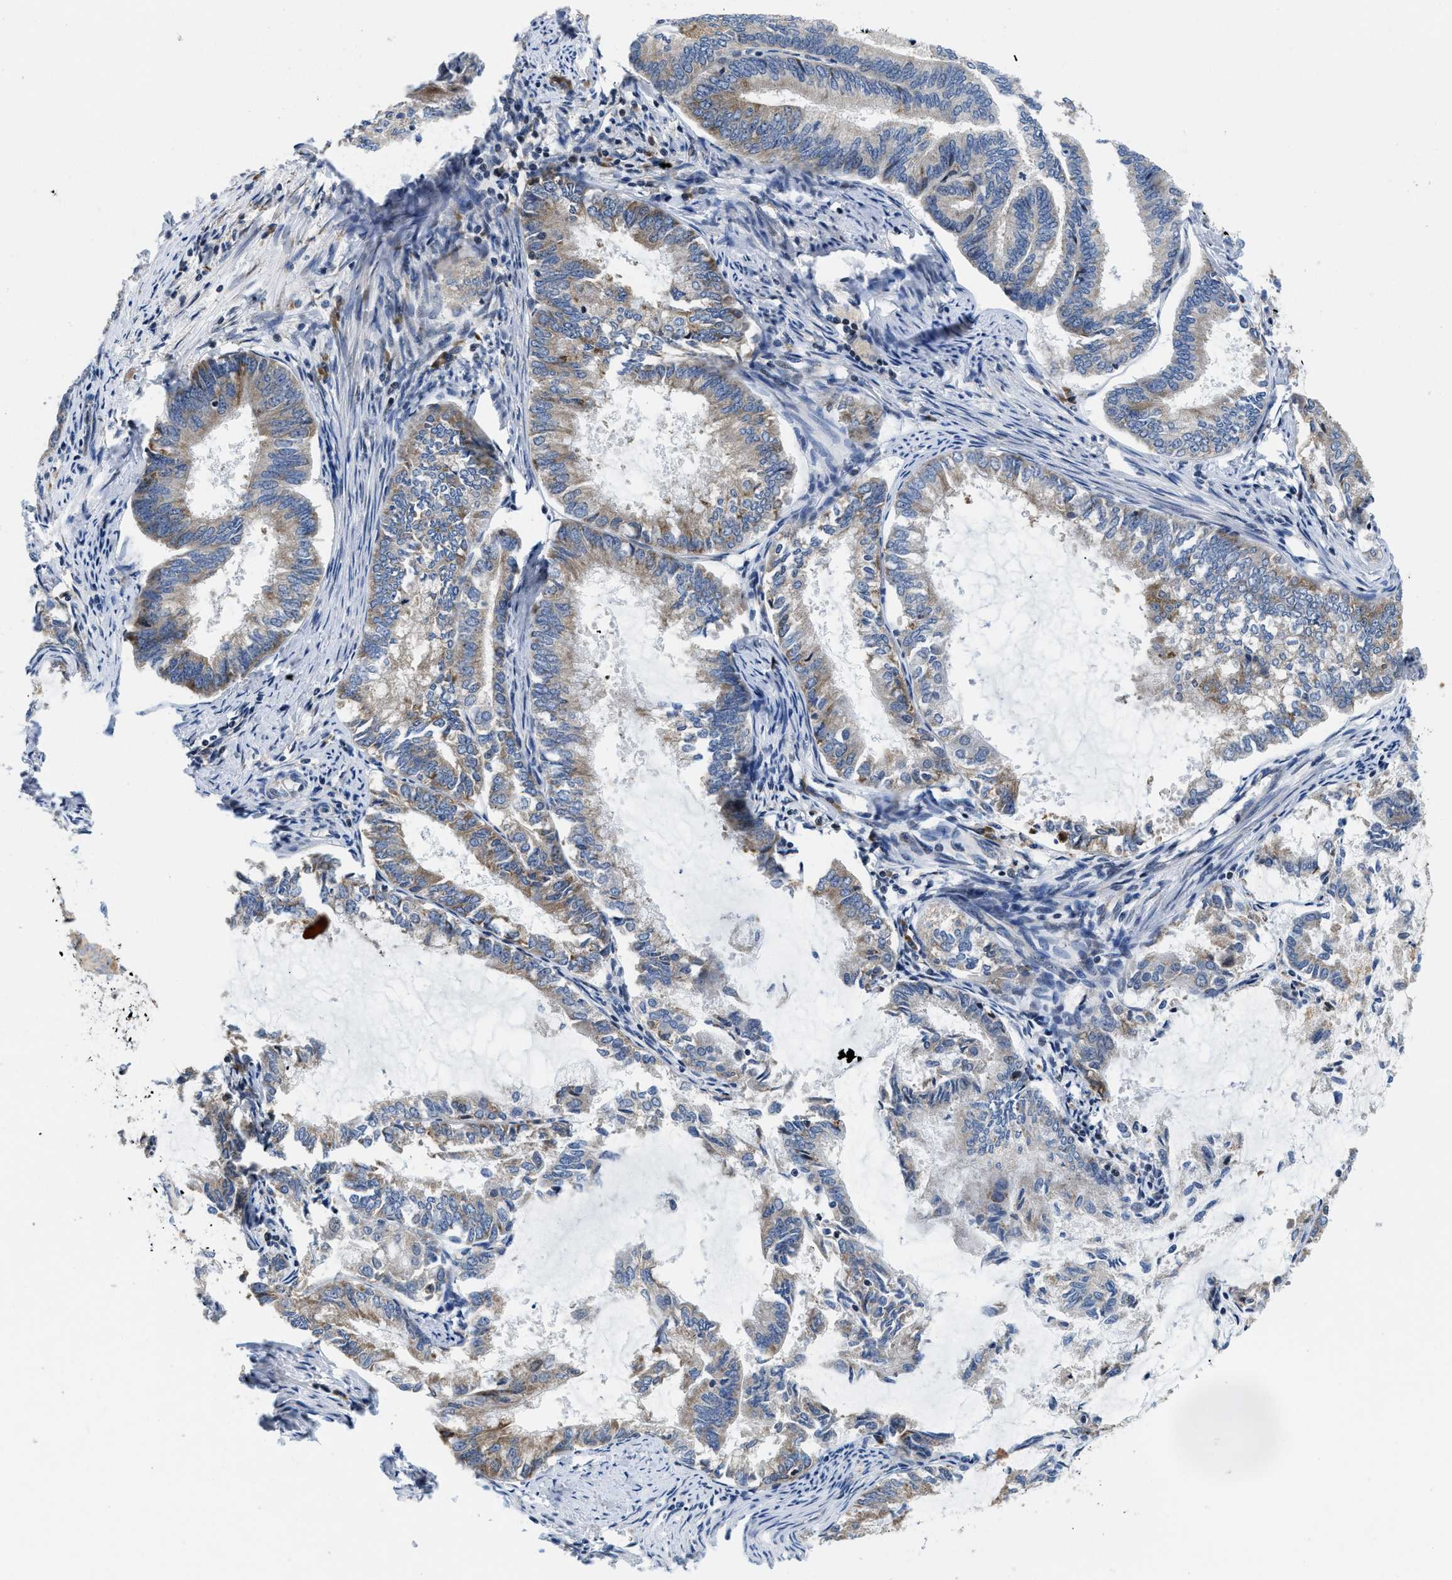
{"staining": {"intensity": "weak", "quantity": "25%-75%", "location": "cytoplasmic/membranous"}, "tissue": "endometrial cancer", "cell_type": "Tumor cells", "image_type": "cancer", "snomed": [{"axis": "morphology", "description": "Adenocarcinoma, NOS"}, {"axis": "topography", "description": "Endometrium"}], "caption": "Endometrial cancer (adenocarcinoma) stained with a brown dye displays weak cytoplasmic/membranous positive expression in about 25%-75% of tumor cells.", "gene": "IKBKE", "patient": {"sex": "female", "age": 86}}